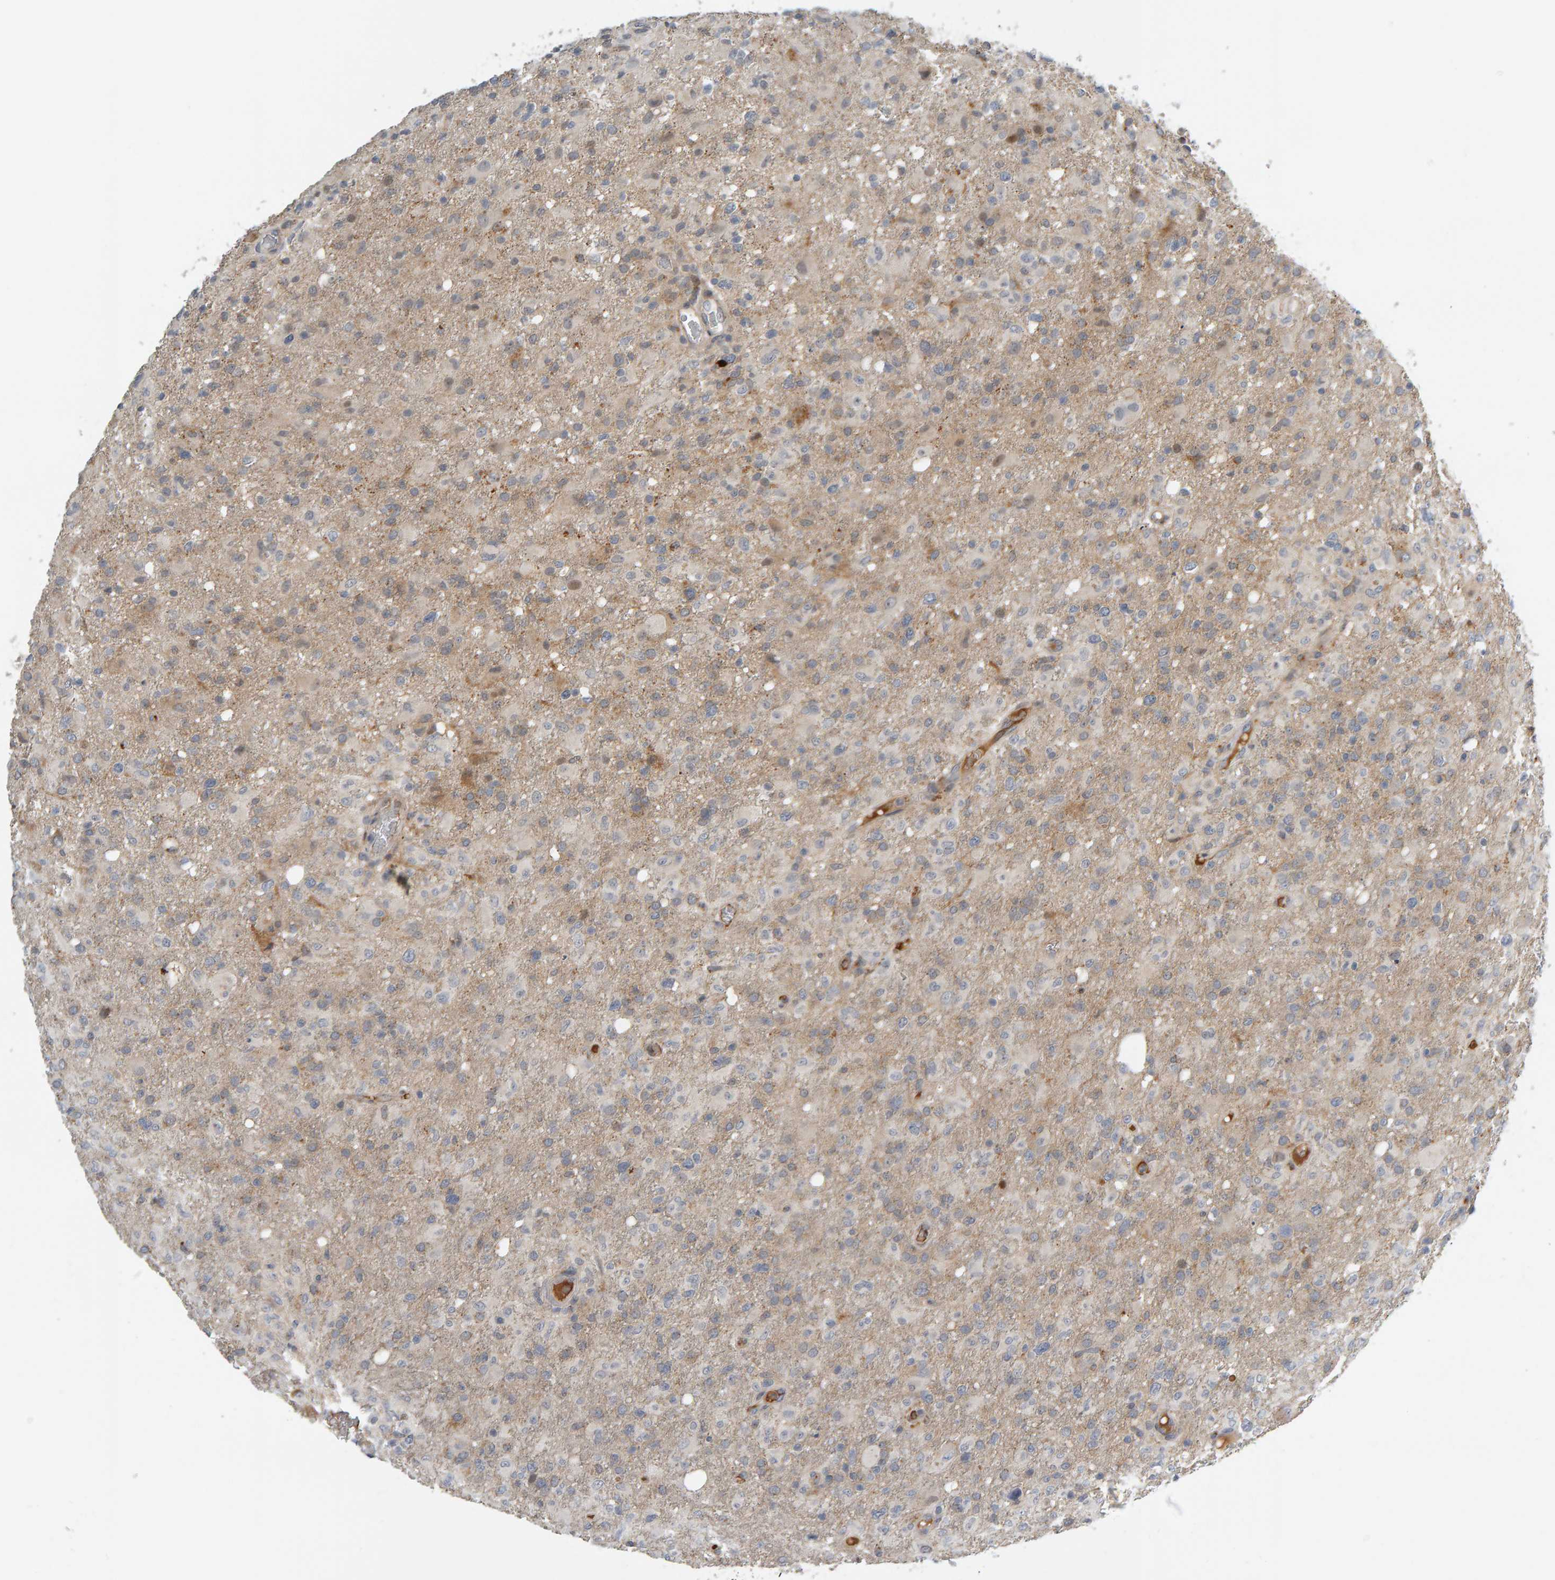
{"staining": {"intensity": "weak", "quantity": "<25%", "location": "cytoplasmic/membranous"}, "tissue": "glioma", "cell_type": "Tumor cells", "image_type": "cancer", "snomed": [{"axis": "morphology", "description": "Glioma, malignant, High grade"}, {"axis": "topography", "description": "Brain"}], "caption": "An image of malignant glioma (high-grade) stained for a protein shows no brown staining in tumor cells.", "gene": "ZNF160", "patient": {"sex": "female", "age": 57}}